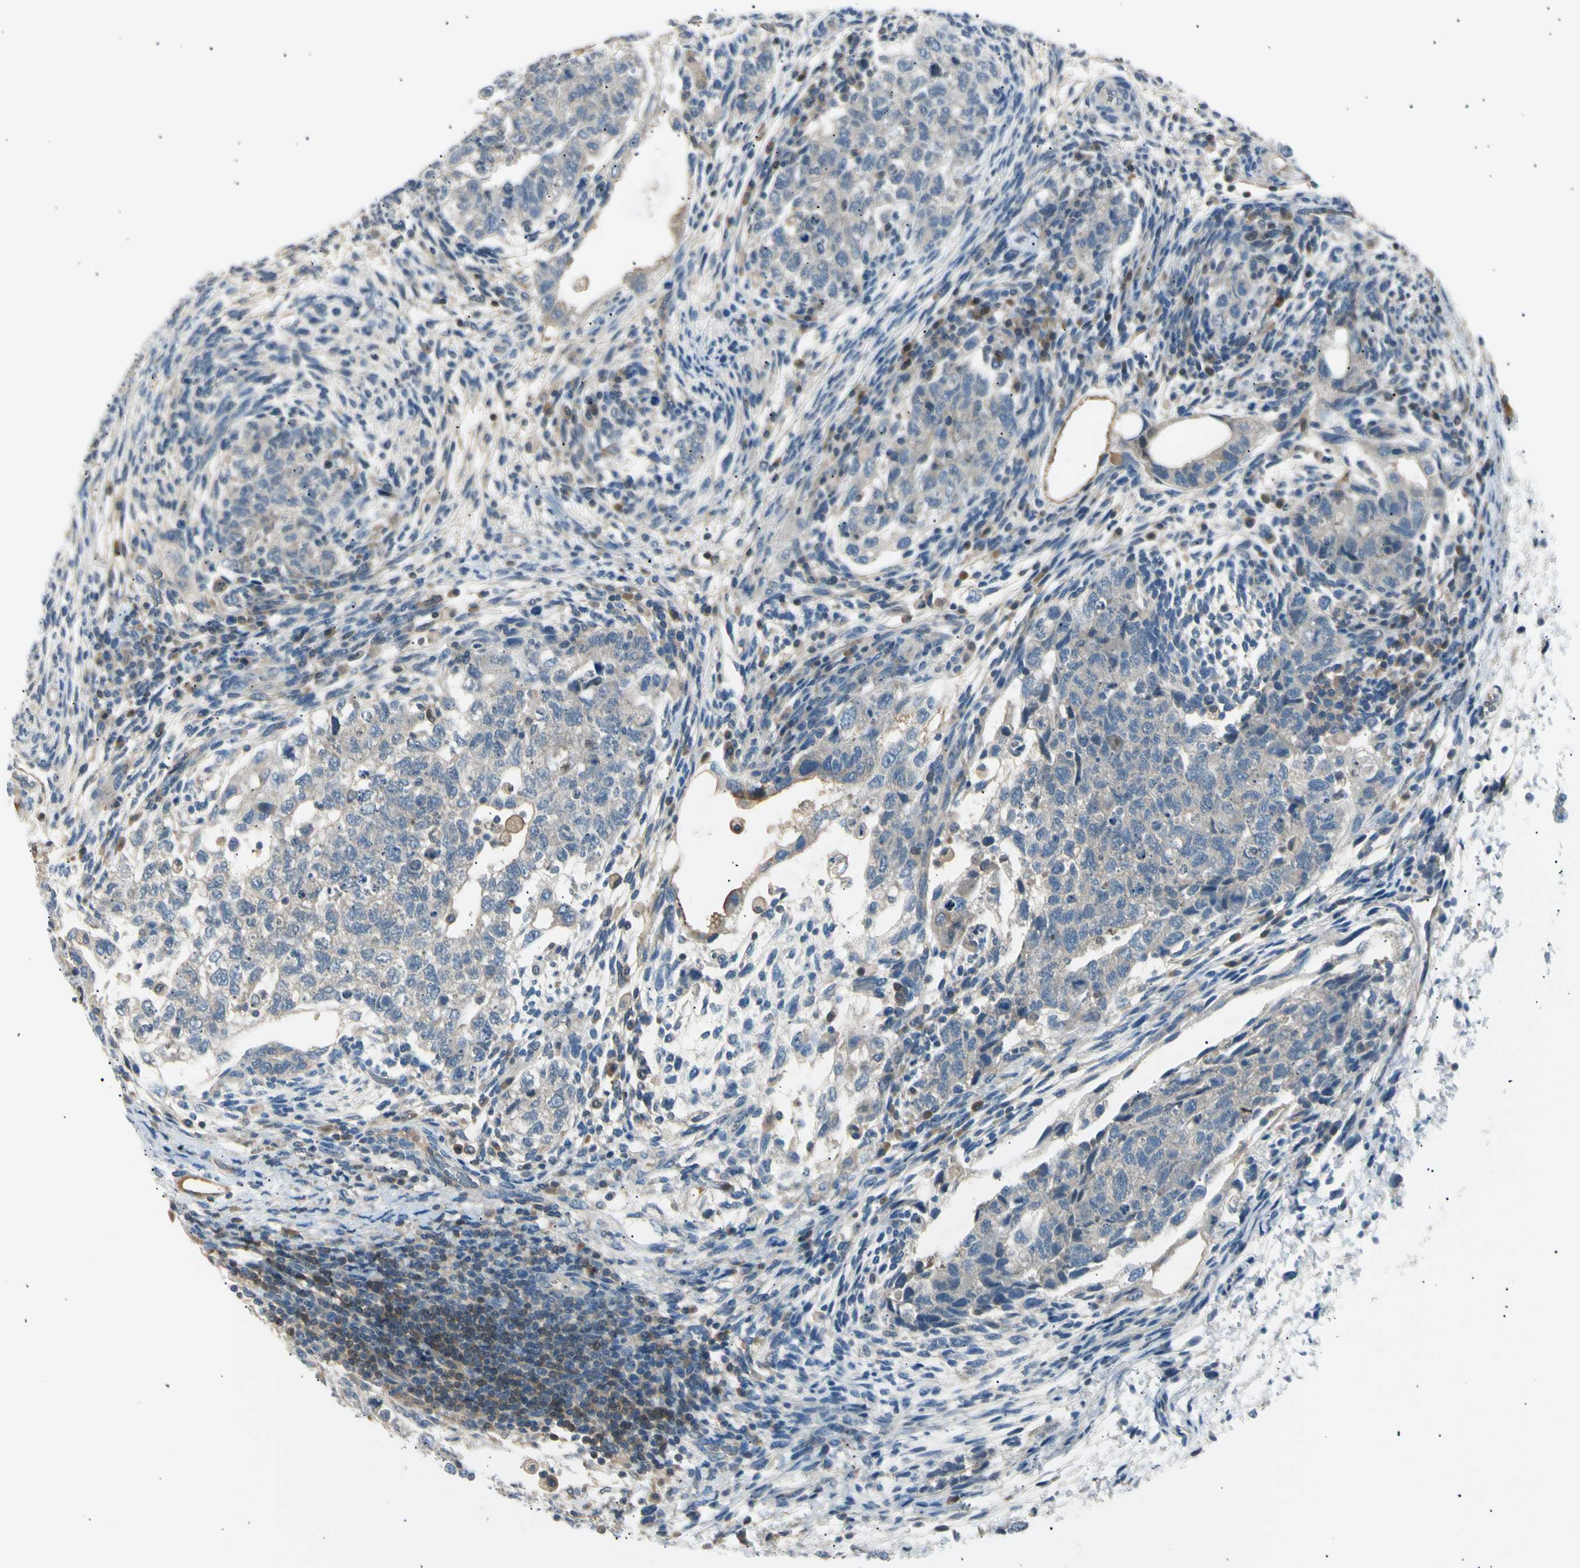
{"staining": {"intensity": "negative", "quantity": "none", "location": "none"}, "tissue": "testis cancer", "cell_type": "Tumor cells", "image_type": "cancer", "snomed": [{"axis": "morphology", "description": "Normal tissue, NOS"}, {"axis": "morphology", "description": "Carcinoma, Embryonal, NOS"}, {"axis": "topography", "description": "Testis"}], "caption": "Immunohistochemical staining of testis cancer shows no significant positivity in tumor cells.", "gene": "LHPP", "patient": {"sex": "male", "age": 36}}